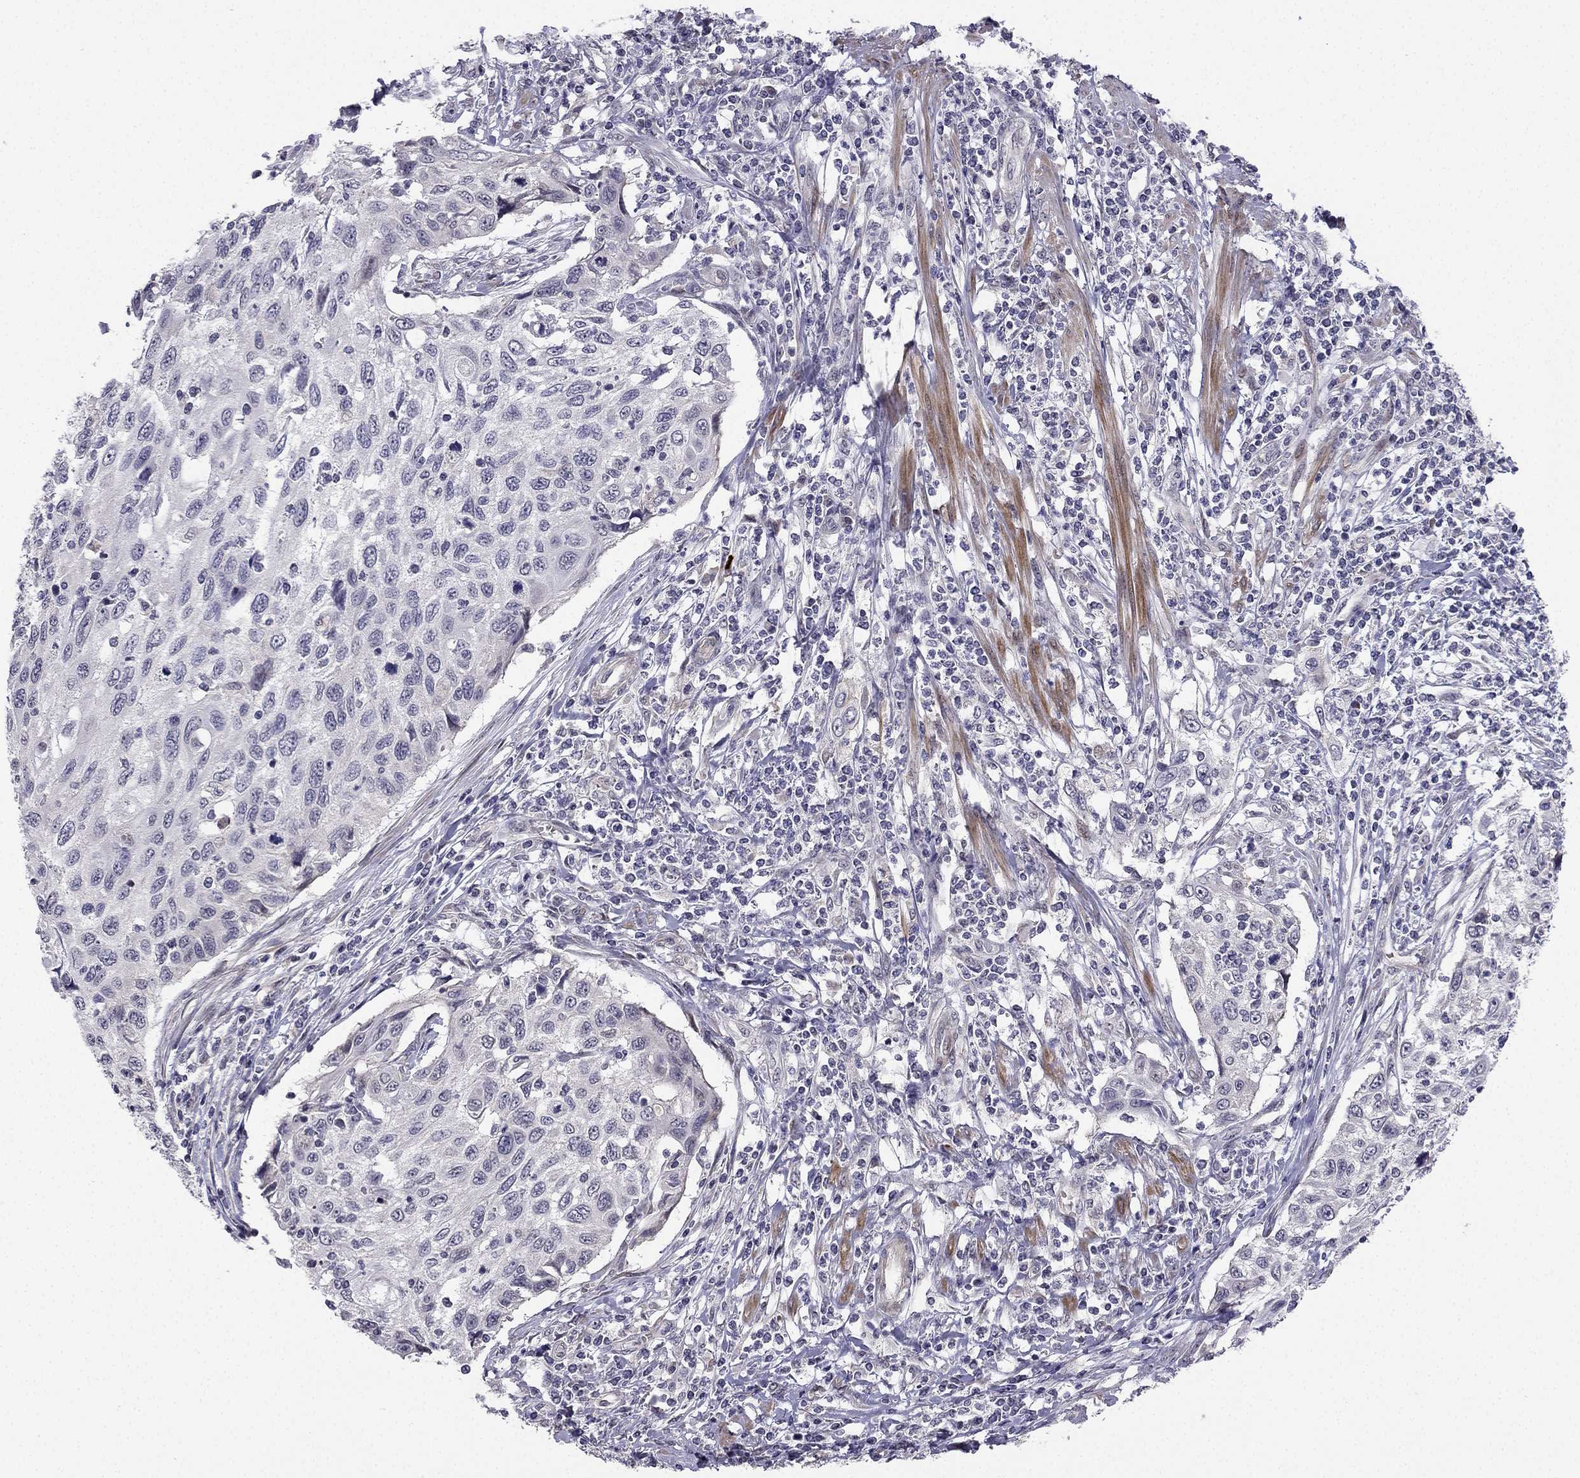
{"staining": {"intensity": "negative", "quantity": "none", "location": "none"}, "tissue": "cervical cancer", "cell_type": "Tumor cells", "image_type": "cancer", "snomed": [{"axis": "morphology", "description": "Squamous cell carcinoma, NOS"}, {"axis": "topography", "description": "Cervix"}], "caption": "Immunohistochemistry of squamous cell carcinoma (cervical) reveals no staining in tumor cells. (Stains: DAB immunohistochemistry (IHC) with hematoxylin counter stain, Microscopy: brightfield microscopy at high magnification).", "gene": "CHST8", "patient": {"sex": "female", "age": 70}}